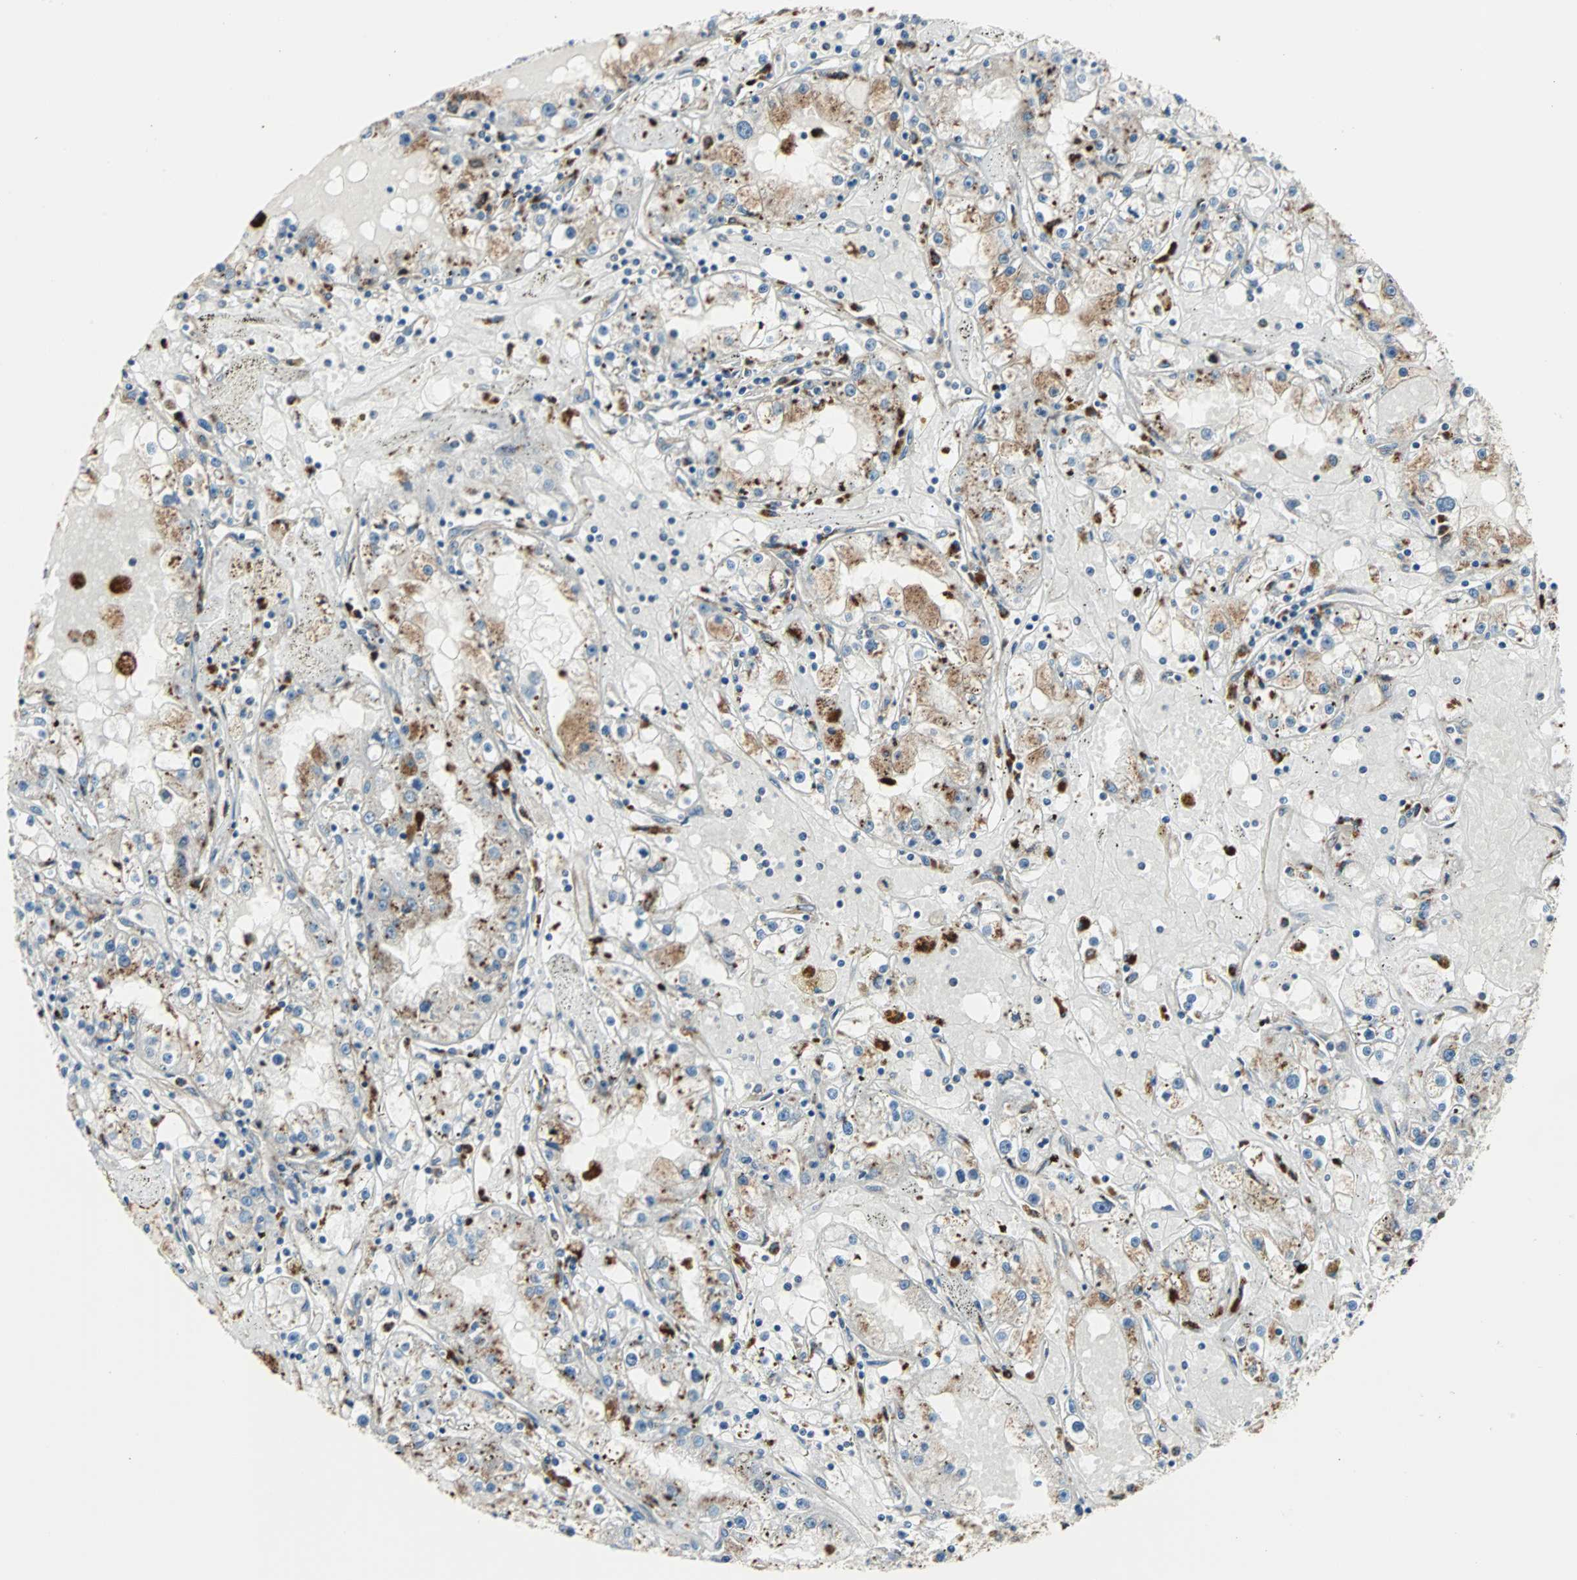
{"staining": {"intensity": "weak", "quantity": "<25%", "location": "cytoplasmic/membranous"}, "tissue": "renal cancer", "cell_type": "Tumor cells", "image_type": "cancer", "snomed": [{"axis": "morphology", "description": "Adenocarcinoma, NOS"}, {"axis": "topography", "description": "Kidney"}], "caption": "Renal cancer (adenocarcinoma) was stained to show a protein in brown. There is no significant staining in tumor cells.", "gene": "RELA", "patient": {"sex": "male", "age": 56}}